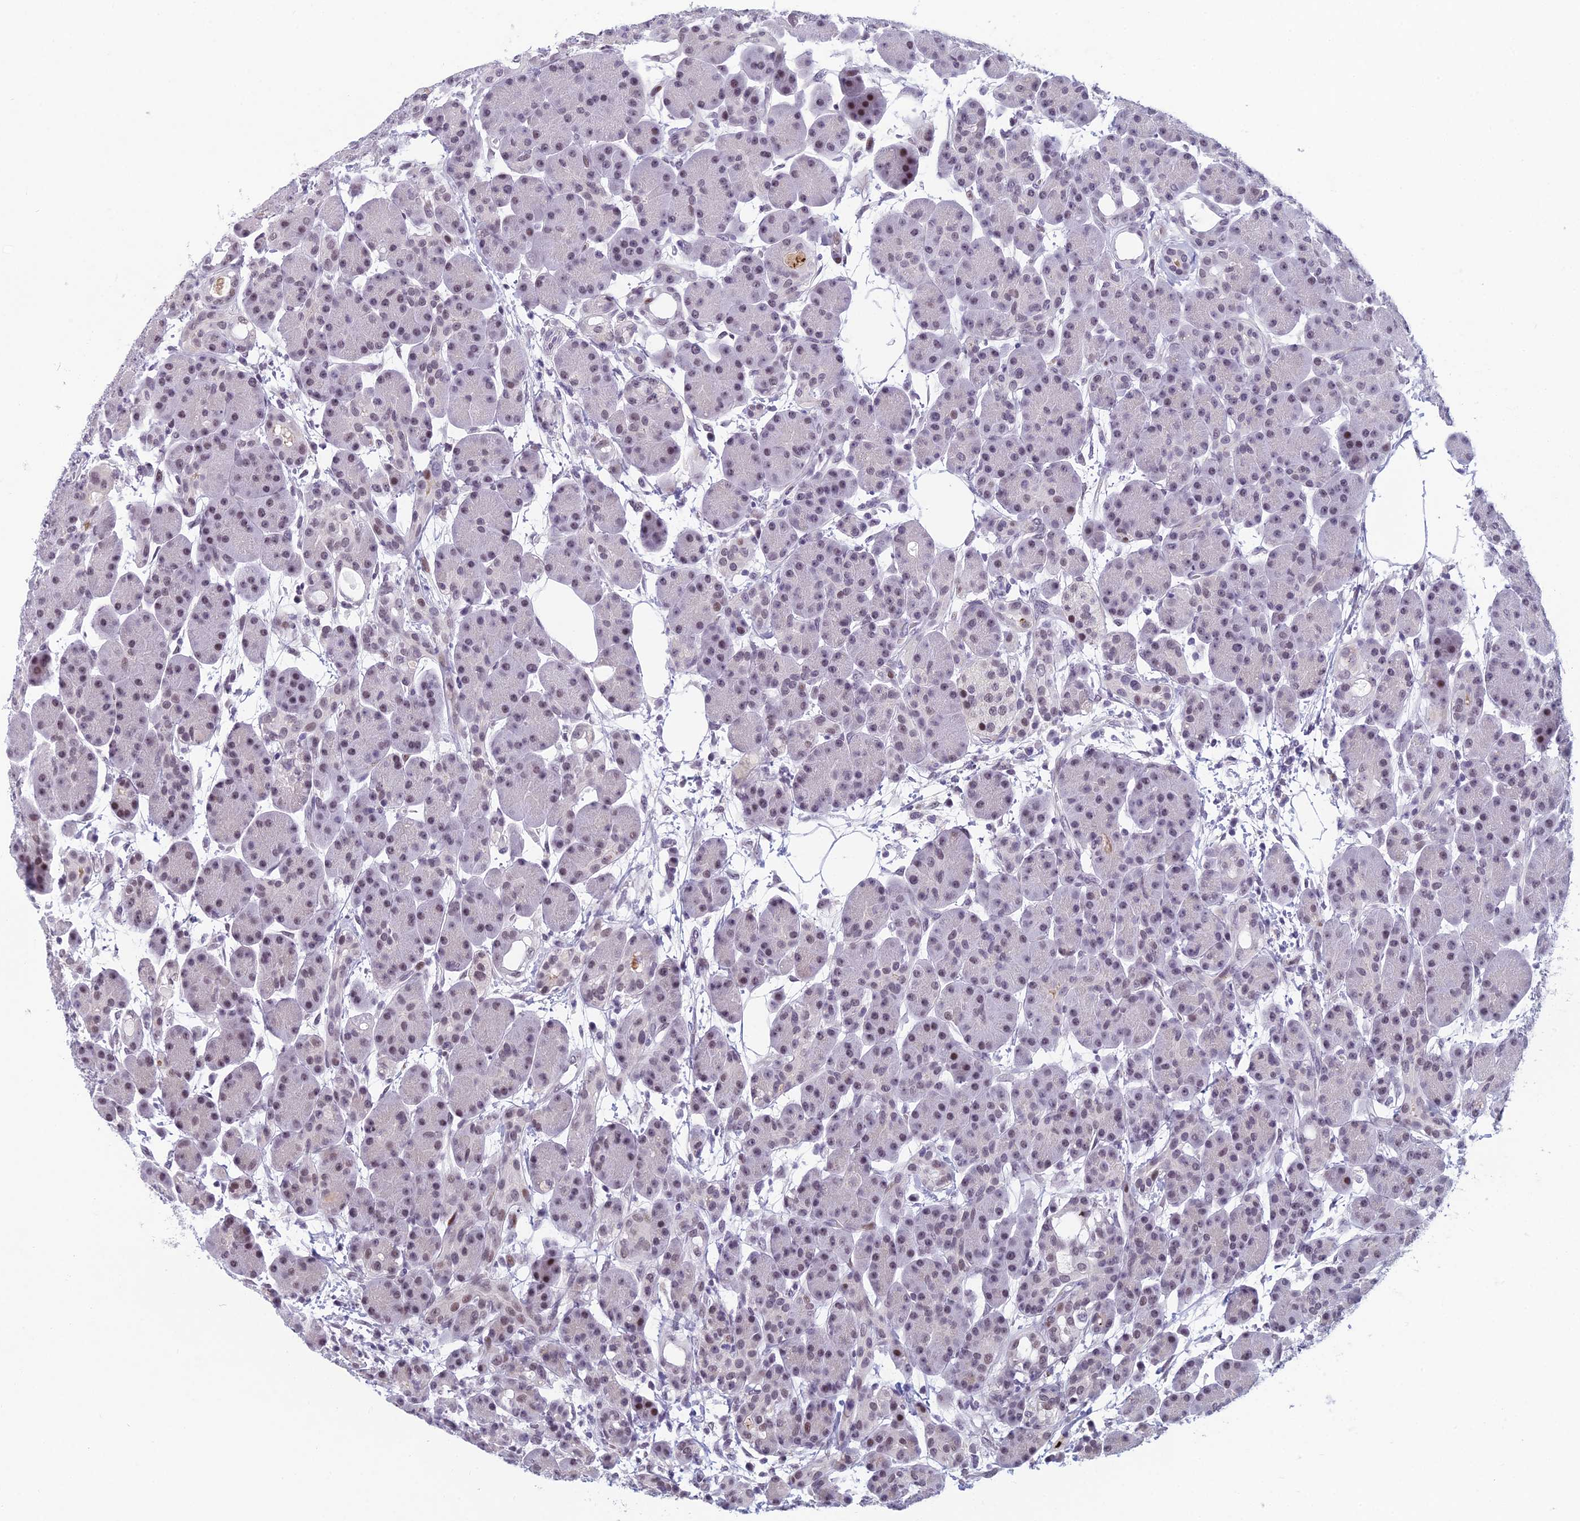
{"staining": {"intensity": "moderate", "quantity": "<25%", "location": "nuclear"}, "tissue": "pancreas", "cell_type": "Exocrine glandular cells", "image_type": "normal", "snomed": [{"axis": "morphology", "description": "Normal tissue, NOS"}, {"axis": "topography", "description": "Pancreas"}], "caption": "The photomicrograph reveals staining of normal pancreas, revealing moderate nuclear protein expression (brown color) within exocrine glandular cells.", "gene": "RGS17", "patient": {"sex": "male", "age": 63}}